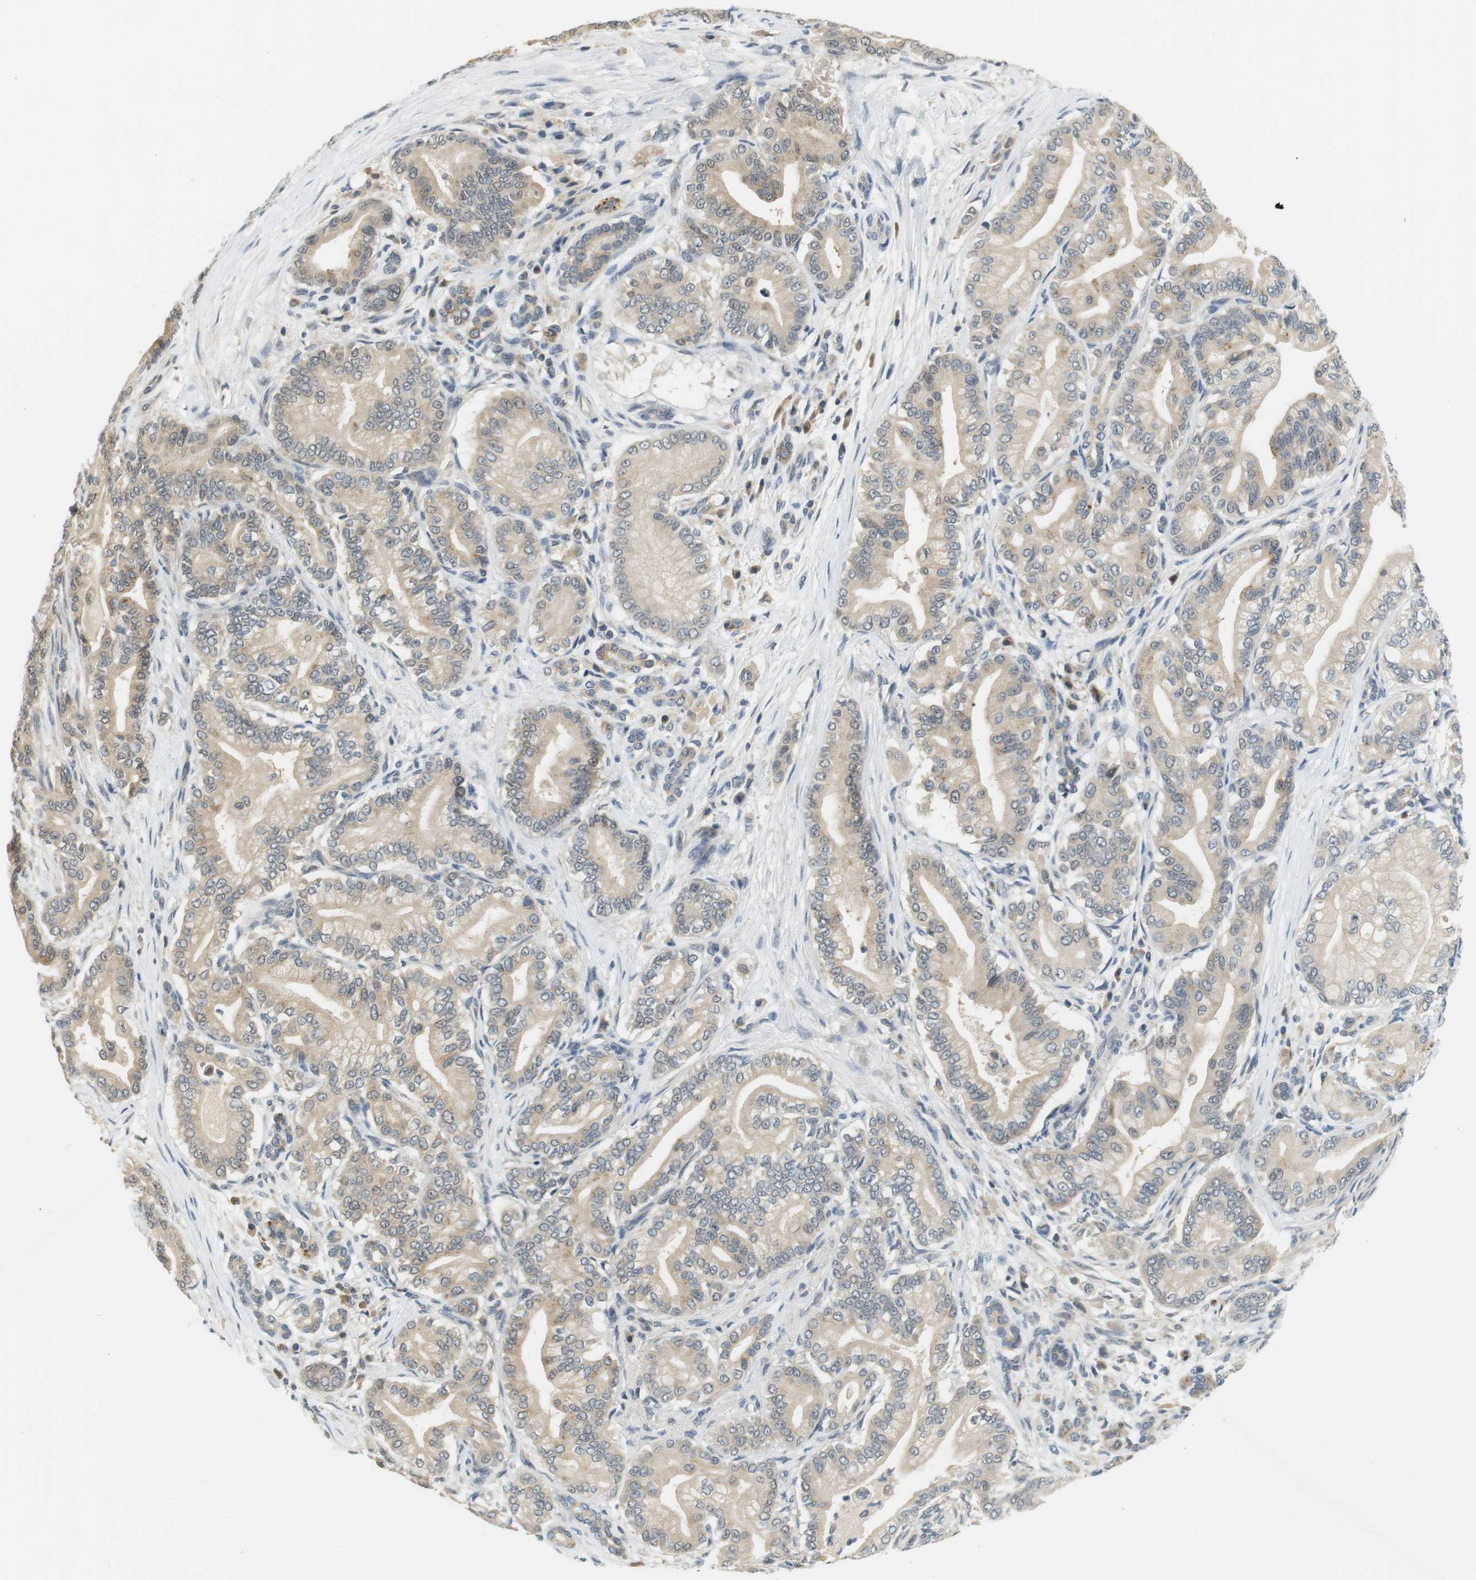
{"staining": {"intensity": "weak", "quantity": "<25%", "location": "cytoplasmic/membranous"}, "tissue": "pancreatic cancer", "cell_type": "Tumor cells", "image_type": "cancer", "snomed": [{"axis": "morphology", "description": "Normal tissue, NOS"}, {"axis": "morphology", "description": "Adenocarcinoma, NOS"}, {"axis": "topography", "description": "Pancreas"}], "caption": "Histopathology image shows no protein expression in tumor cells of pancreatic adenocarcinoma tissue.", "gene": "WNT7A", "patient": {"sex": "male", "age": 63}}